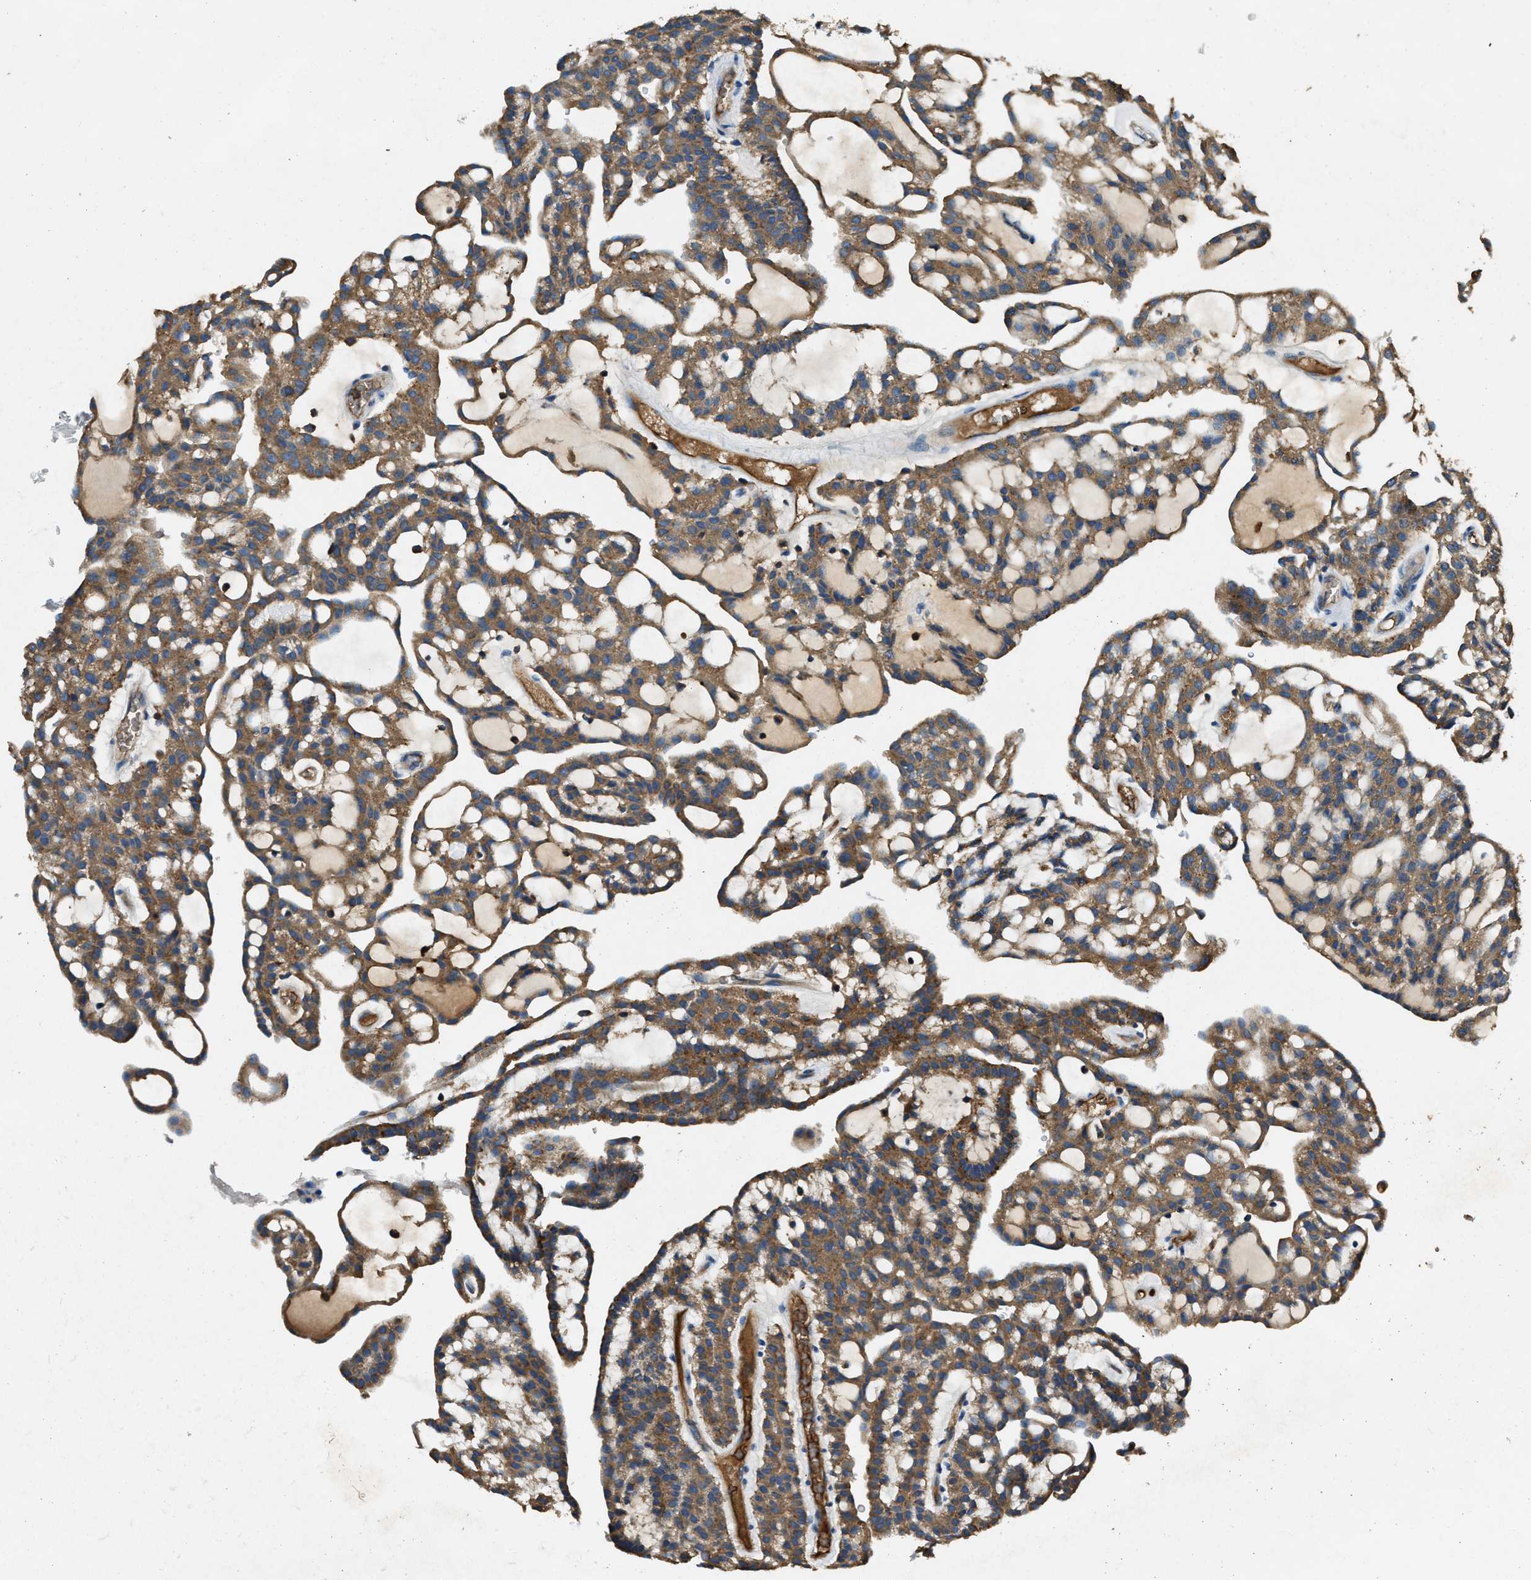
{"staining": {"intensity": "moderate", "quantity": ">75%", "location": "cytoplasmic/membranous"}, "tissue": "renal cancer", "cell_type": "Tumor cells", "image_type": "cancer", "snomed": [{"axis": "morphology", "description": "Adenocarcinoma, NOS"}, {"axis": "topography", "description": "Kidney"}], "caption": "Protein staining displays moderate cytoplasmic/membranous staining in approximately >75% of tumor cells in renal adenocarcinoma. (IHC, brightfield microscopy, high magnification).", "gene": "BLOC1S1", "patient": {"sex": "male", "age": 63}}